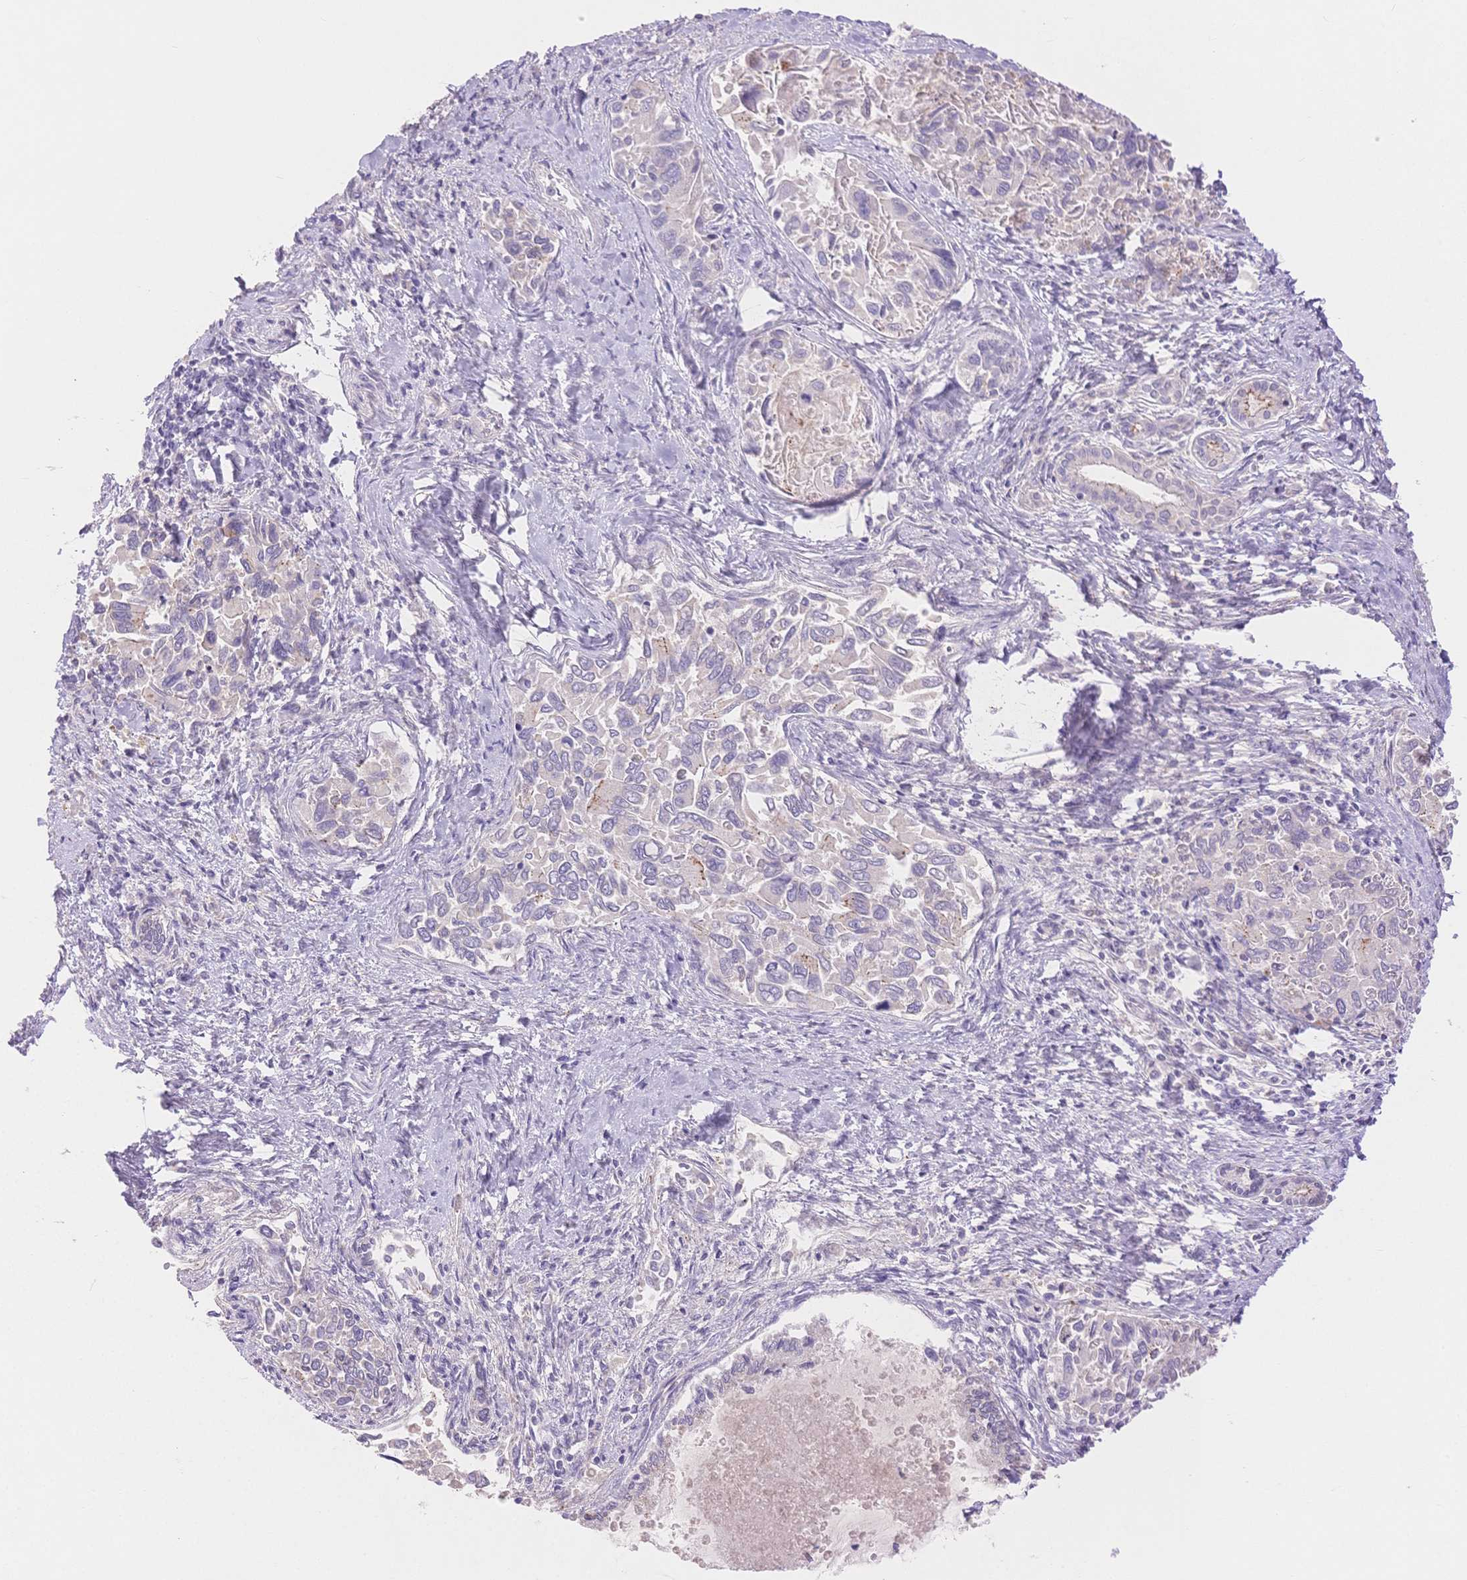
{"staining": {"intensity": "negative", "quantity": "none", "location": "none"}, "tissue": "liver cancer", "cell_type": "Tumor cells", "image_type": "cancer", "snomed": [{"axis": "morphology", "description": "Cholangiocarcinoma"}, {"axis": "topography", "description": "Liver"}], "caption": "Immunohistochemistry (IHC) photomicrograph of liver cholangiocarcinoma stained for a protein (brown), which shows no staining in tumor cells.", "gene": "WDR54", "patient": {"sex": "male", "age": 66}}